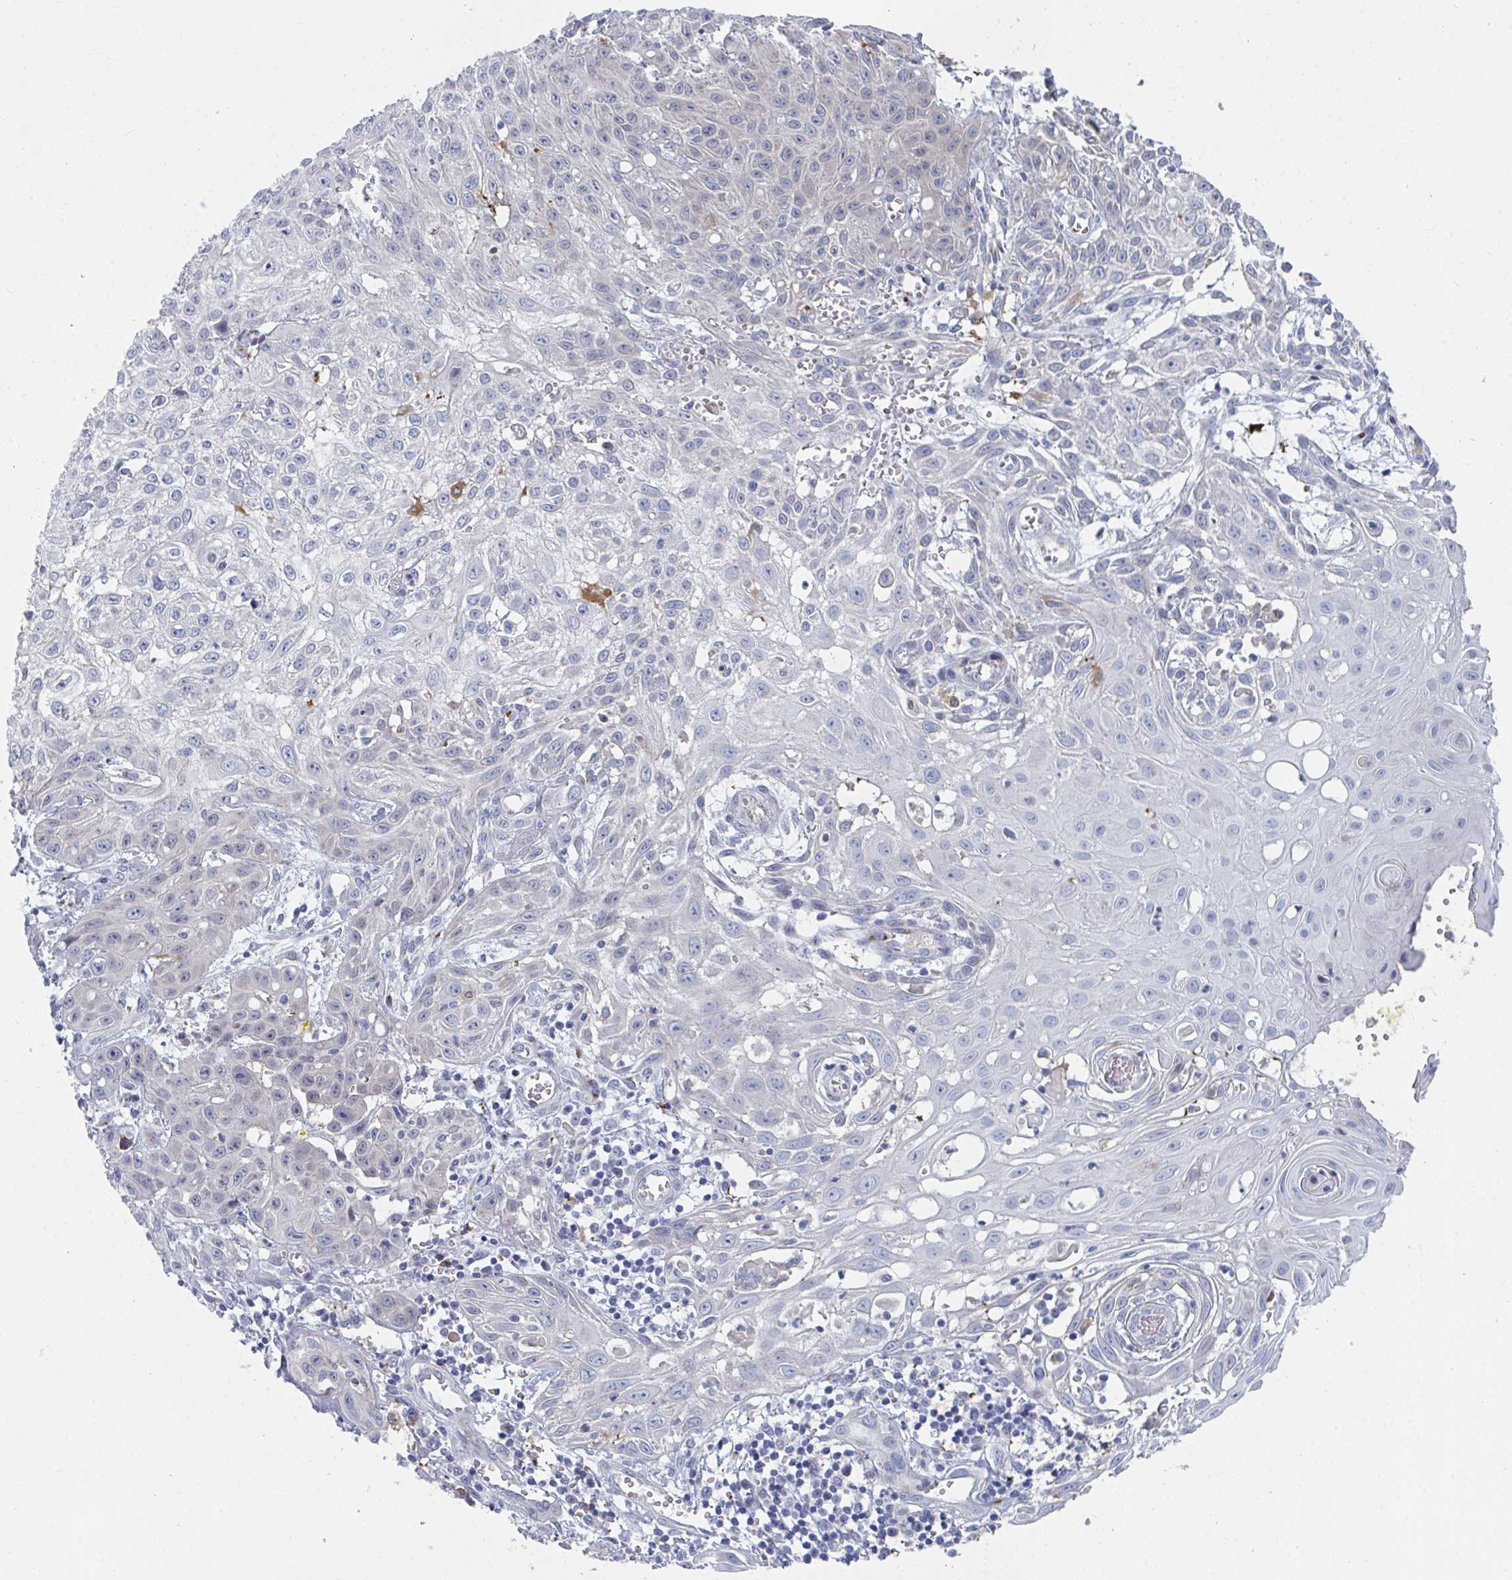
{"staining": {"intensity": "negative", "quantity": "none", "location": "none"}, "tissue": "skin cancer", "cell_type": "Tumor cells", "image_type": "cancer", "snomed": [{"axis": "morphology", "description": "Squamous cell carcinoma, NOS"}, {"axis": "topography", "description": "Skin"}, {"axis": "topography", "description": "Vulva"}], "caption": "Micrograph shows no protein positivity in tumor cells of skin cancer (squamous cell carcinoma) tissue. The staining was performed using DAB (3,3'-diaminobenzidine) to visualize the protein expression in brown, while the nuclei were stained in blue with hematoxylin (Magnification: 20x).", "gene": "PSMG1", "patient": {"sex": "female", "age": 71}}